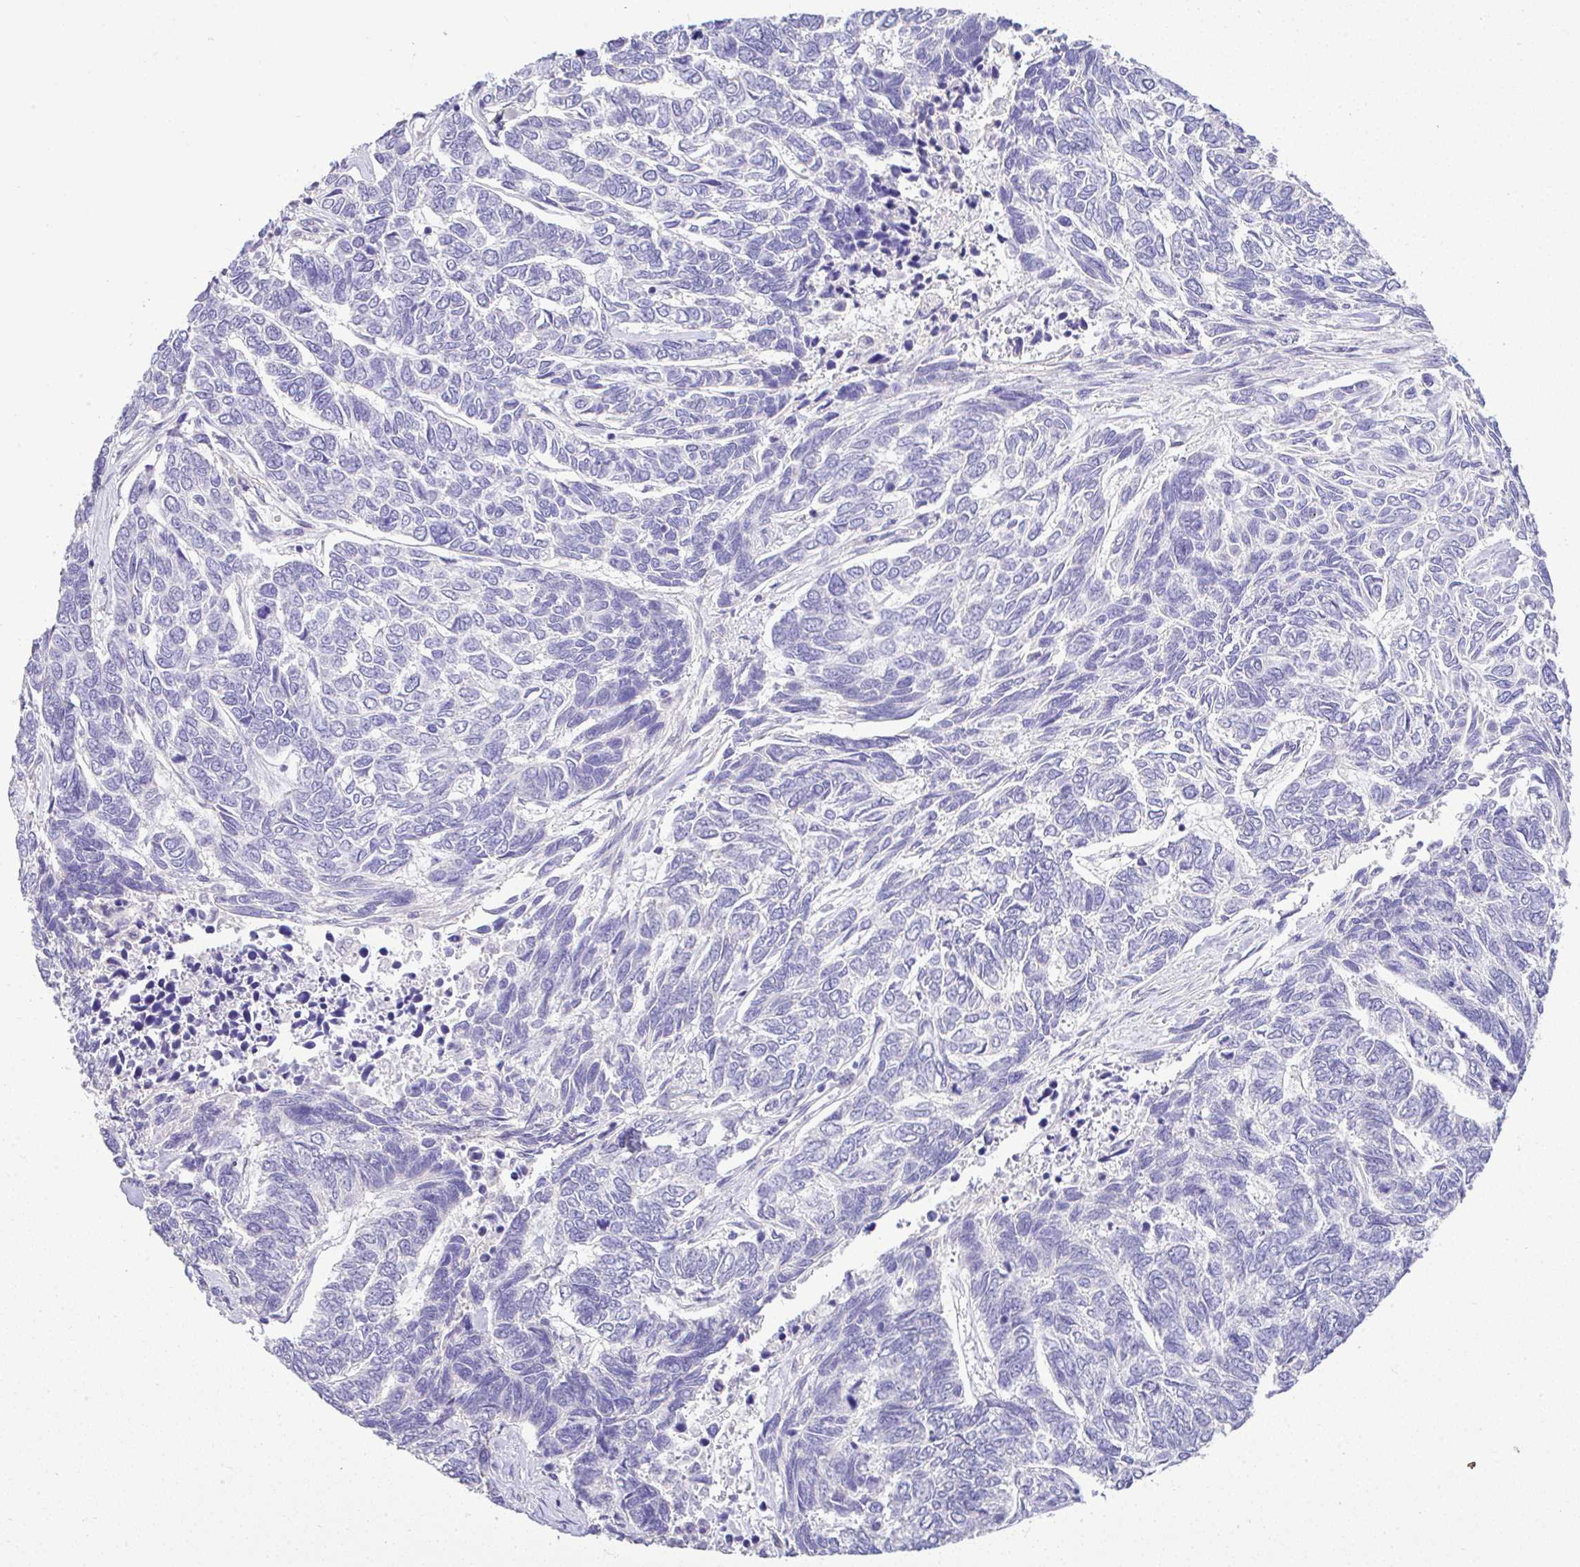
{"staining": {"intensity": "negative", "quantity": "none", "location": "none"}, "tissue": "skin cancer", "cell_type": "Tumor cells", "image_type": "cancer", "snomed": [{"axis": "morphology", "description": "Basal cell carcinoma"}, {"axis": "topography", "description": "Skin"}], "caption": "Micrograph shows no protein positivity in tumor cells of basal cell carcinoma (skin) tissue.", "gene": "CTU1", "patient": {"sex": "female", "age": 65}}